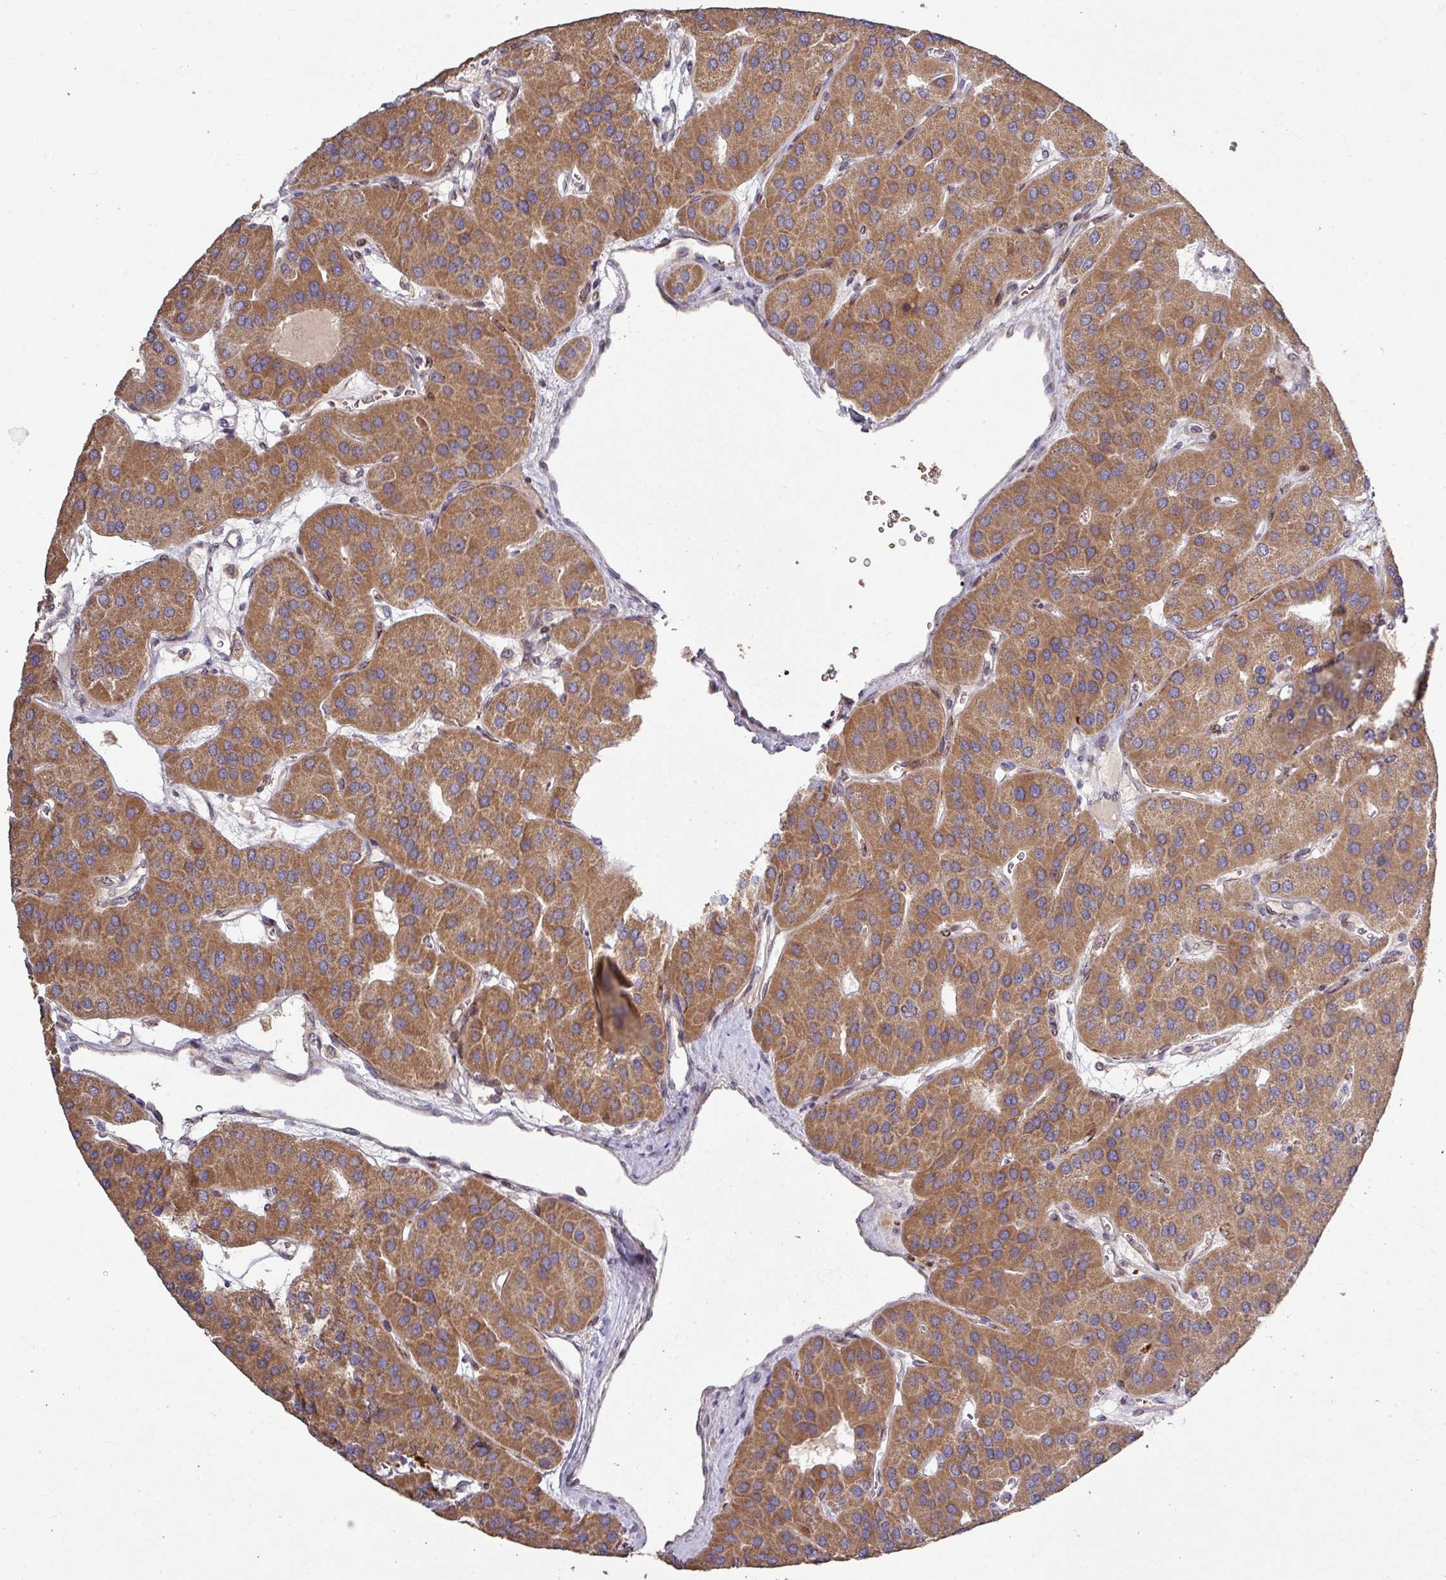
{"staining": {"intensity": "strong", "quantity": ">75%", "location": "cytoplasmic/membranous"}, "tissue": "parathyroid gland", "cell_type": "Glandular cells", "image_type": "normal", "snomed": [{"axis": "morphology", "description": "Normal tissue, NOS"}, {"axis": "morphology", "description": "Adenoma, NOS"}, {"axis": "topography", "description": "Parathyroid gland"}], "caption": "This is an image of immunohistochemistry staining of normal parathyroid gland, which shows strong positivity in the cytoplasmic/membranous of glandular cells.", "gene": "RPL23A", "patient": {"sex": "female", "age": 86}}